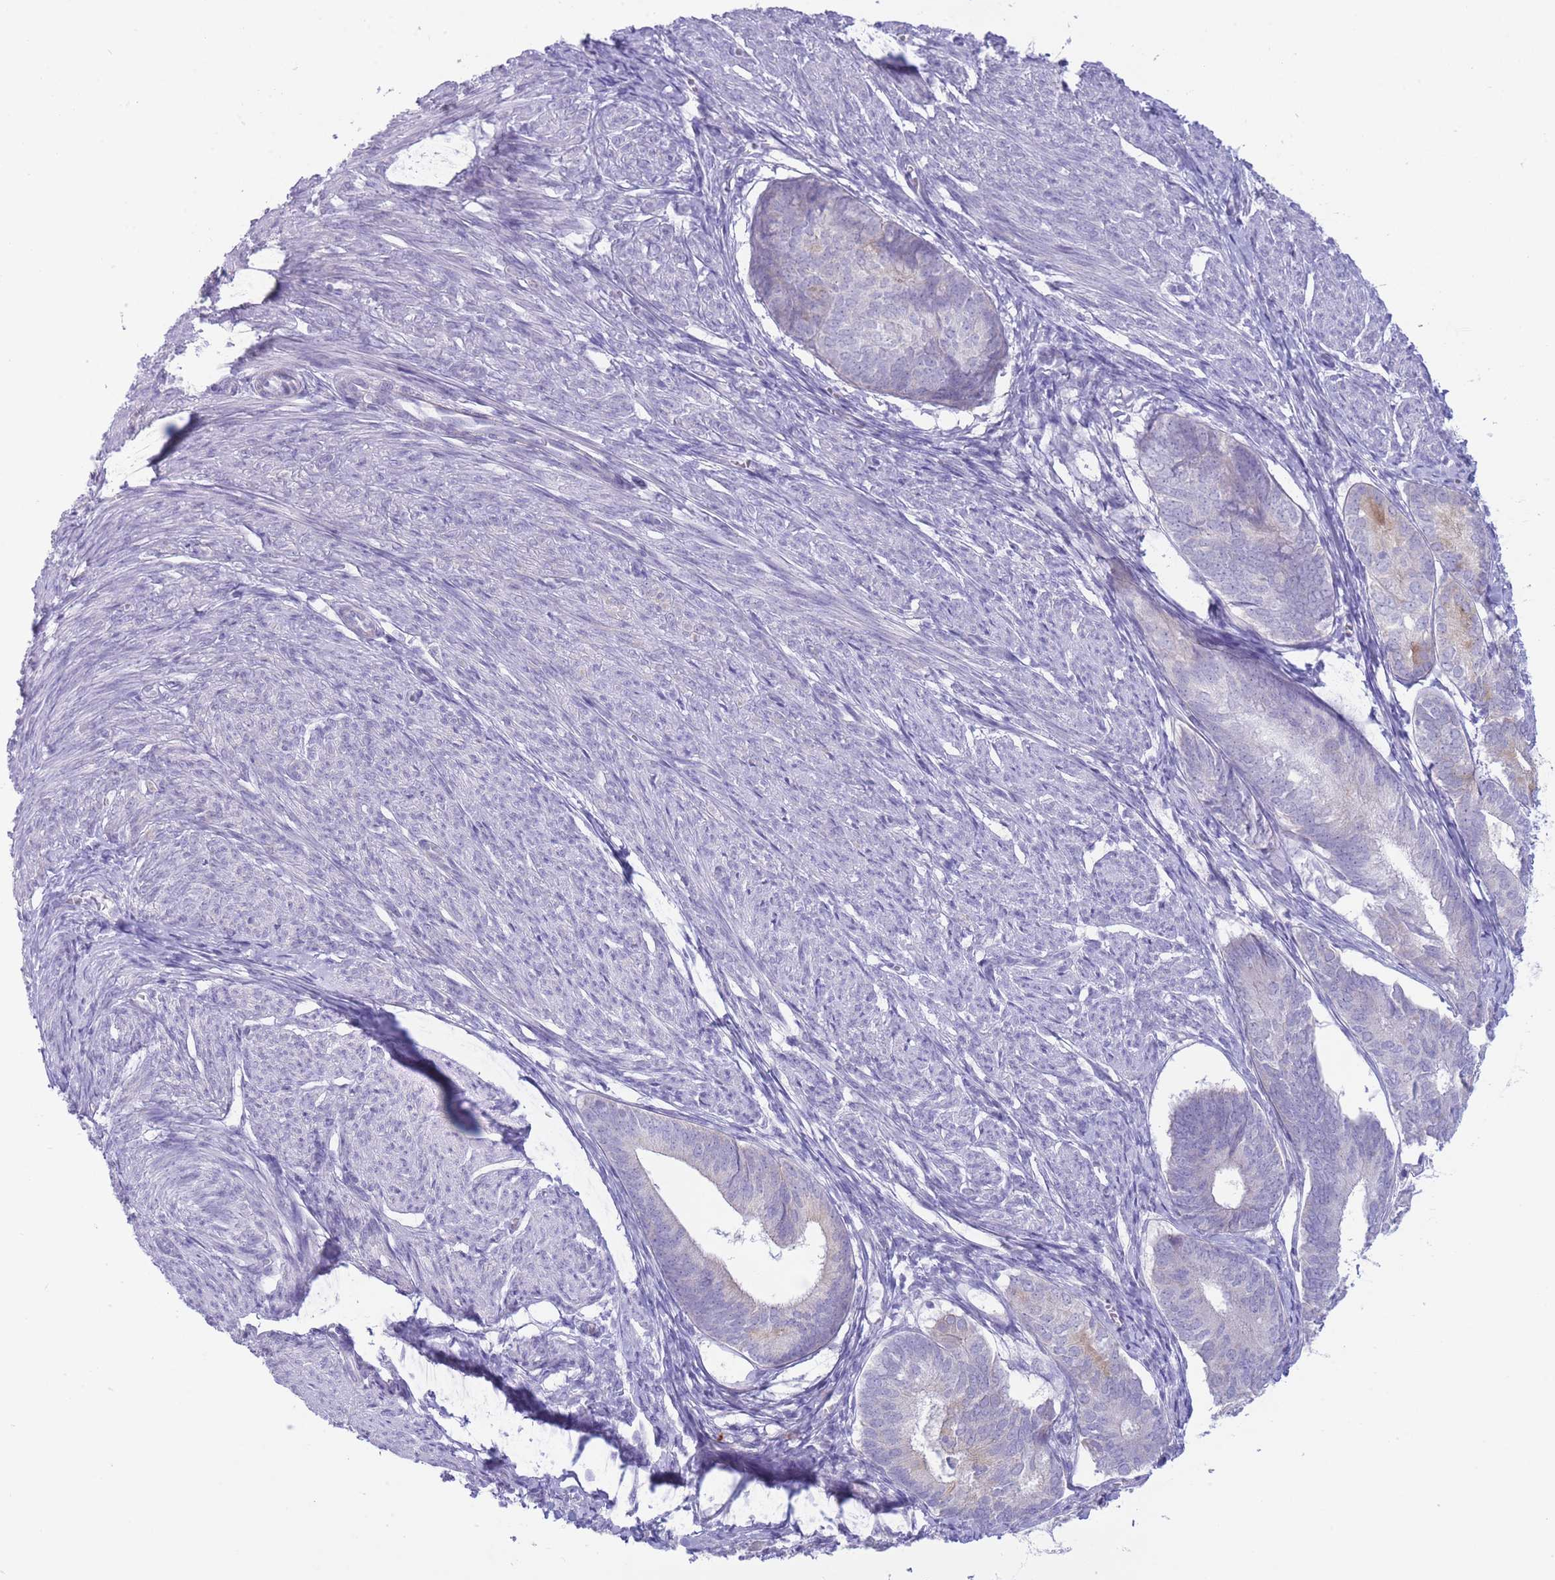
{"staining": {"intensity": "negative", "quantity": "none", "location": "none"}, "tissue": "endometrial cancer", "cell_type": "Tumor cells", "image_type": "cancer", "snomed": [{"axis": "morphology", "description": "Adenocarcinoma, NOS"}, {"axis": "topography", "description": "Endometrium"}], "caption": "IHC micrograph of human adenocarcinoma (endometrial) stained for a protein (brown), which reveals no staining in tumor cells.", "gene": "ASAP3", "patient": {"sex": "female", "age": 87}}